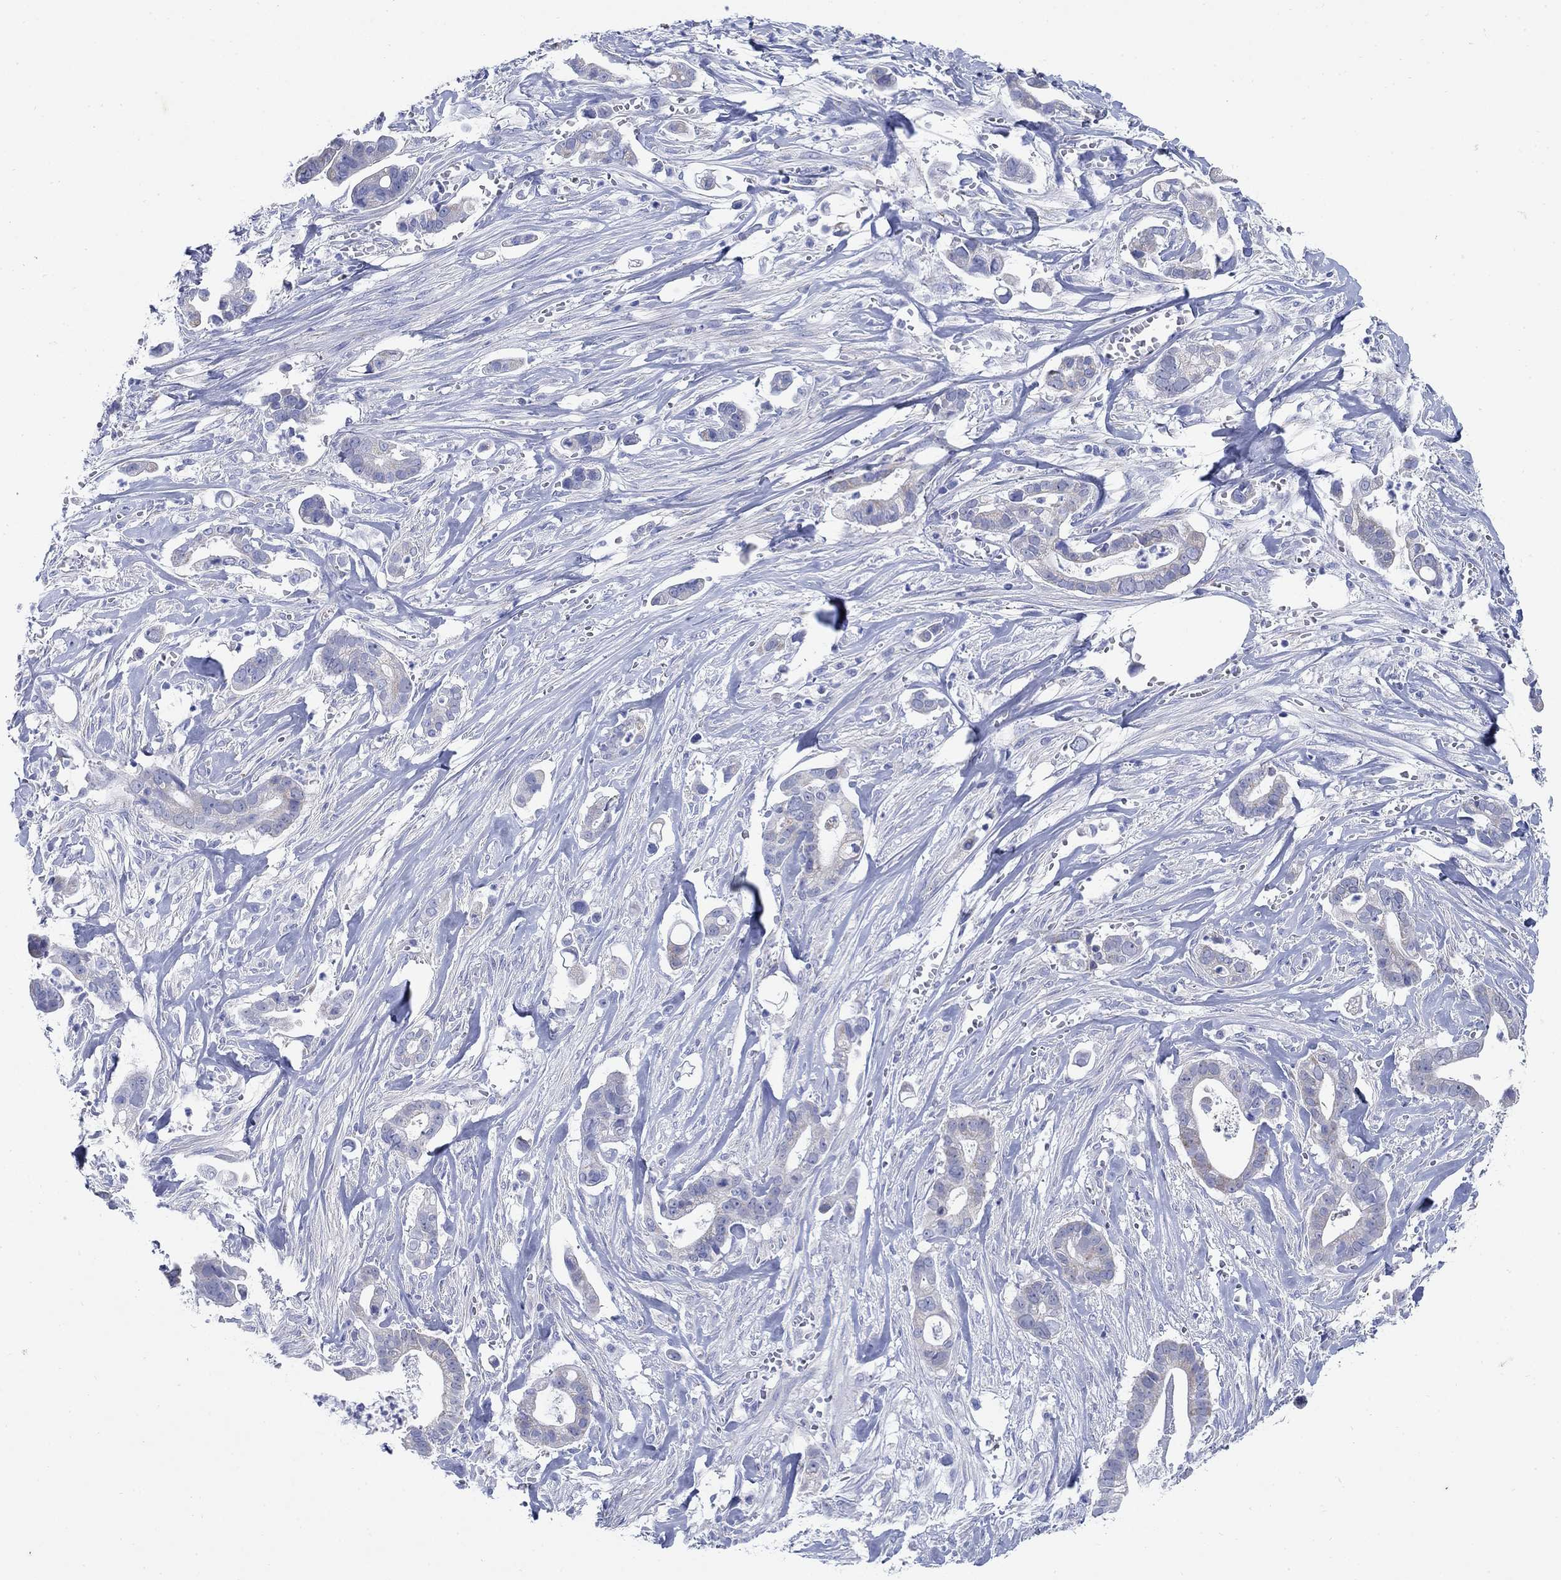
{"staining": {"intensity": "moderate", "quantity": "<25%", "location": "cytoplasmic/membranous"}, "tissue": "pancreatic cancer", "cell_type": "Tumor cells", "image_type": "cancer", "snomed": [{"axis": "morphology", "description": "Adenocarcinoma, NOS"}, {"axis": "topography", "description": "Pancreas"}], "caption": "A low amount of moderate cytoplasmic/membranous staining is present in about <25% of tumor cells in pancreatic cancer tissue. (Stains: DAB (3,3'-diaminobenzidine) in brown, nuclei in blue, Microscopy: brightfield microscopy at high magnification).", "gene": "ZDHHC14", "patient": {"sex": "male", "age": 61}}